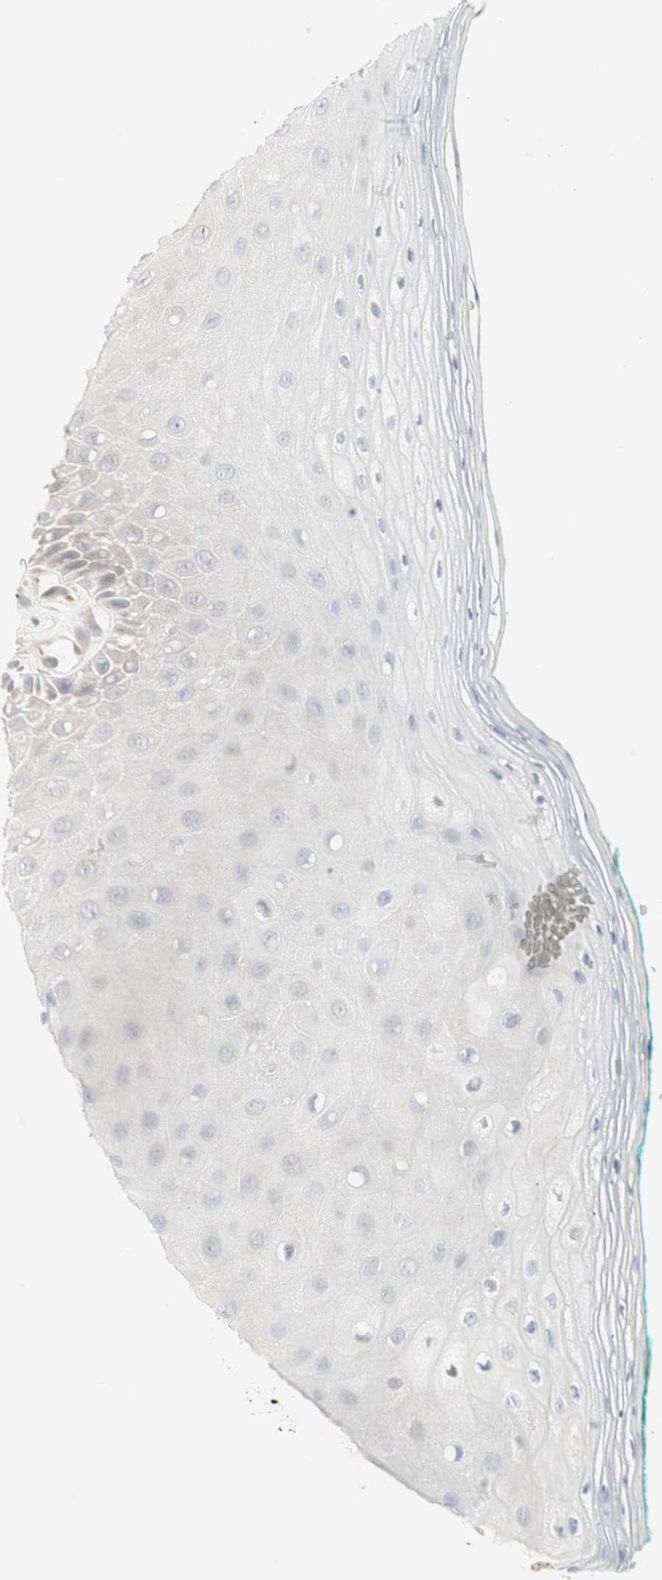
{"staining": {"intensity": "negative", "quantity": "none", "location": "none"}, "tissue": "oral mucosa", "cell_type": "Squamous epithelial cells", "image_type": "normal", "snomed": [{"axis": "morphology", "description": "Normal tissue, NOS"}, {"axis": "morphology", "description": "Squamous cell carcinoma, NOS"}, {"axis": "topography", "description": "Skeletal muscle"}, {"axis": "topography", "description": "Oral tissue"}, {"axis": "topography", "description": "Head-Neck"}], "caption": "Squamous epithelial cells show no significant positivity in benign oral mucosa. The staining is performed using DAB brown chromogen with nuclei counter-stained in using hematoxylin.", "gene": "PTPA", "patient": {"sex": "female", "age": 84}}